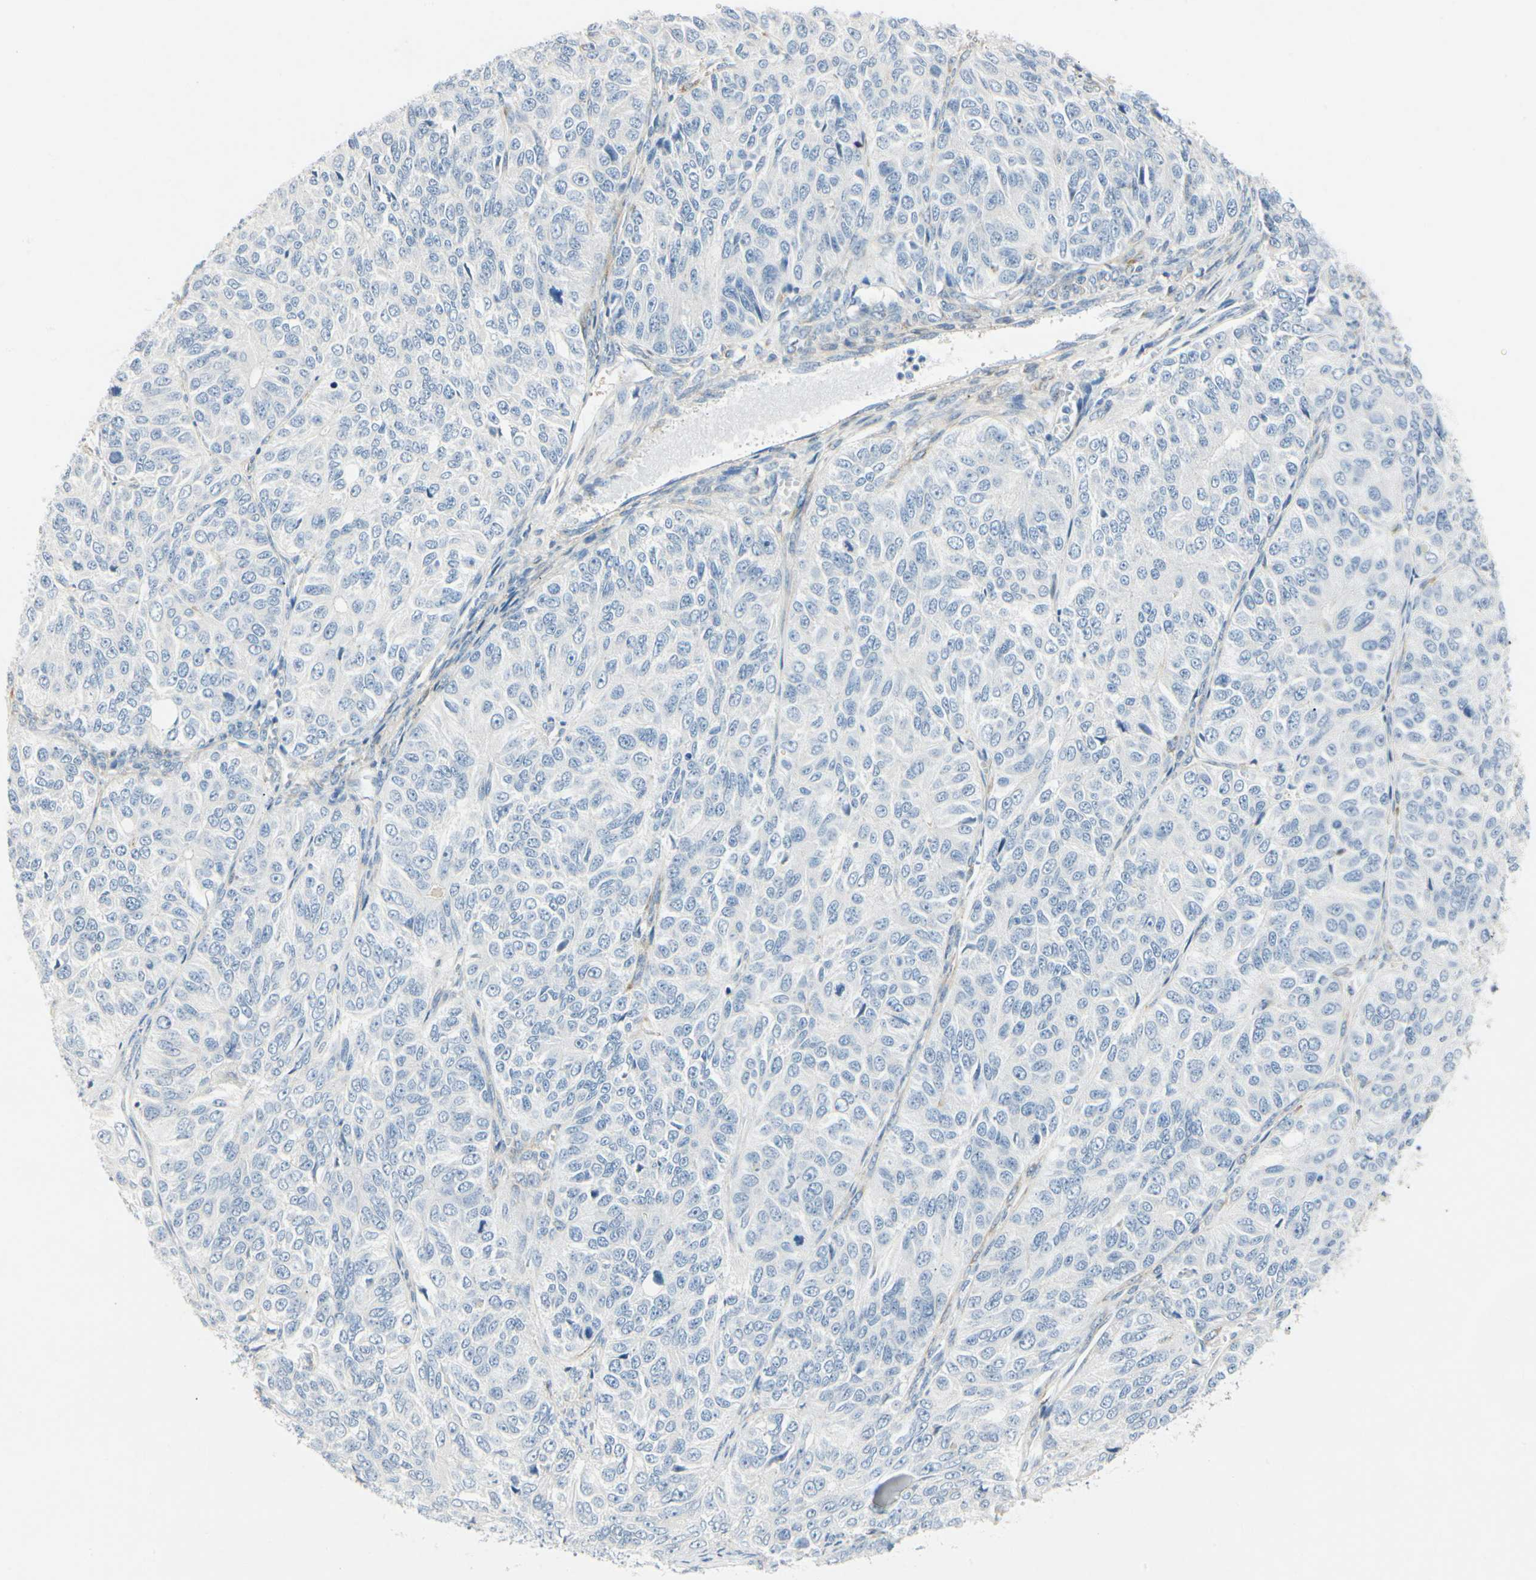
{"staining": {"intensity": "negative", "quantity": "none", "location": "none"}, "tissue": "ovarian cancer", "cell_type": "Tumor cells", "image_type": "cancer", "snomed": [{"axis": "morphology", "description": "Carcinoma, endometroid"}, {"axis": "topography", "description": "Ovary"}], "caption": "A histopathology image of endometroid carcinoma (ovarian) stained for a protein shows no brown staining in tumor cells. Nuclei are stained in blue.", "gene": "AMPH", "patient": {"sex": "female", "age": 51}}